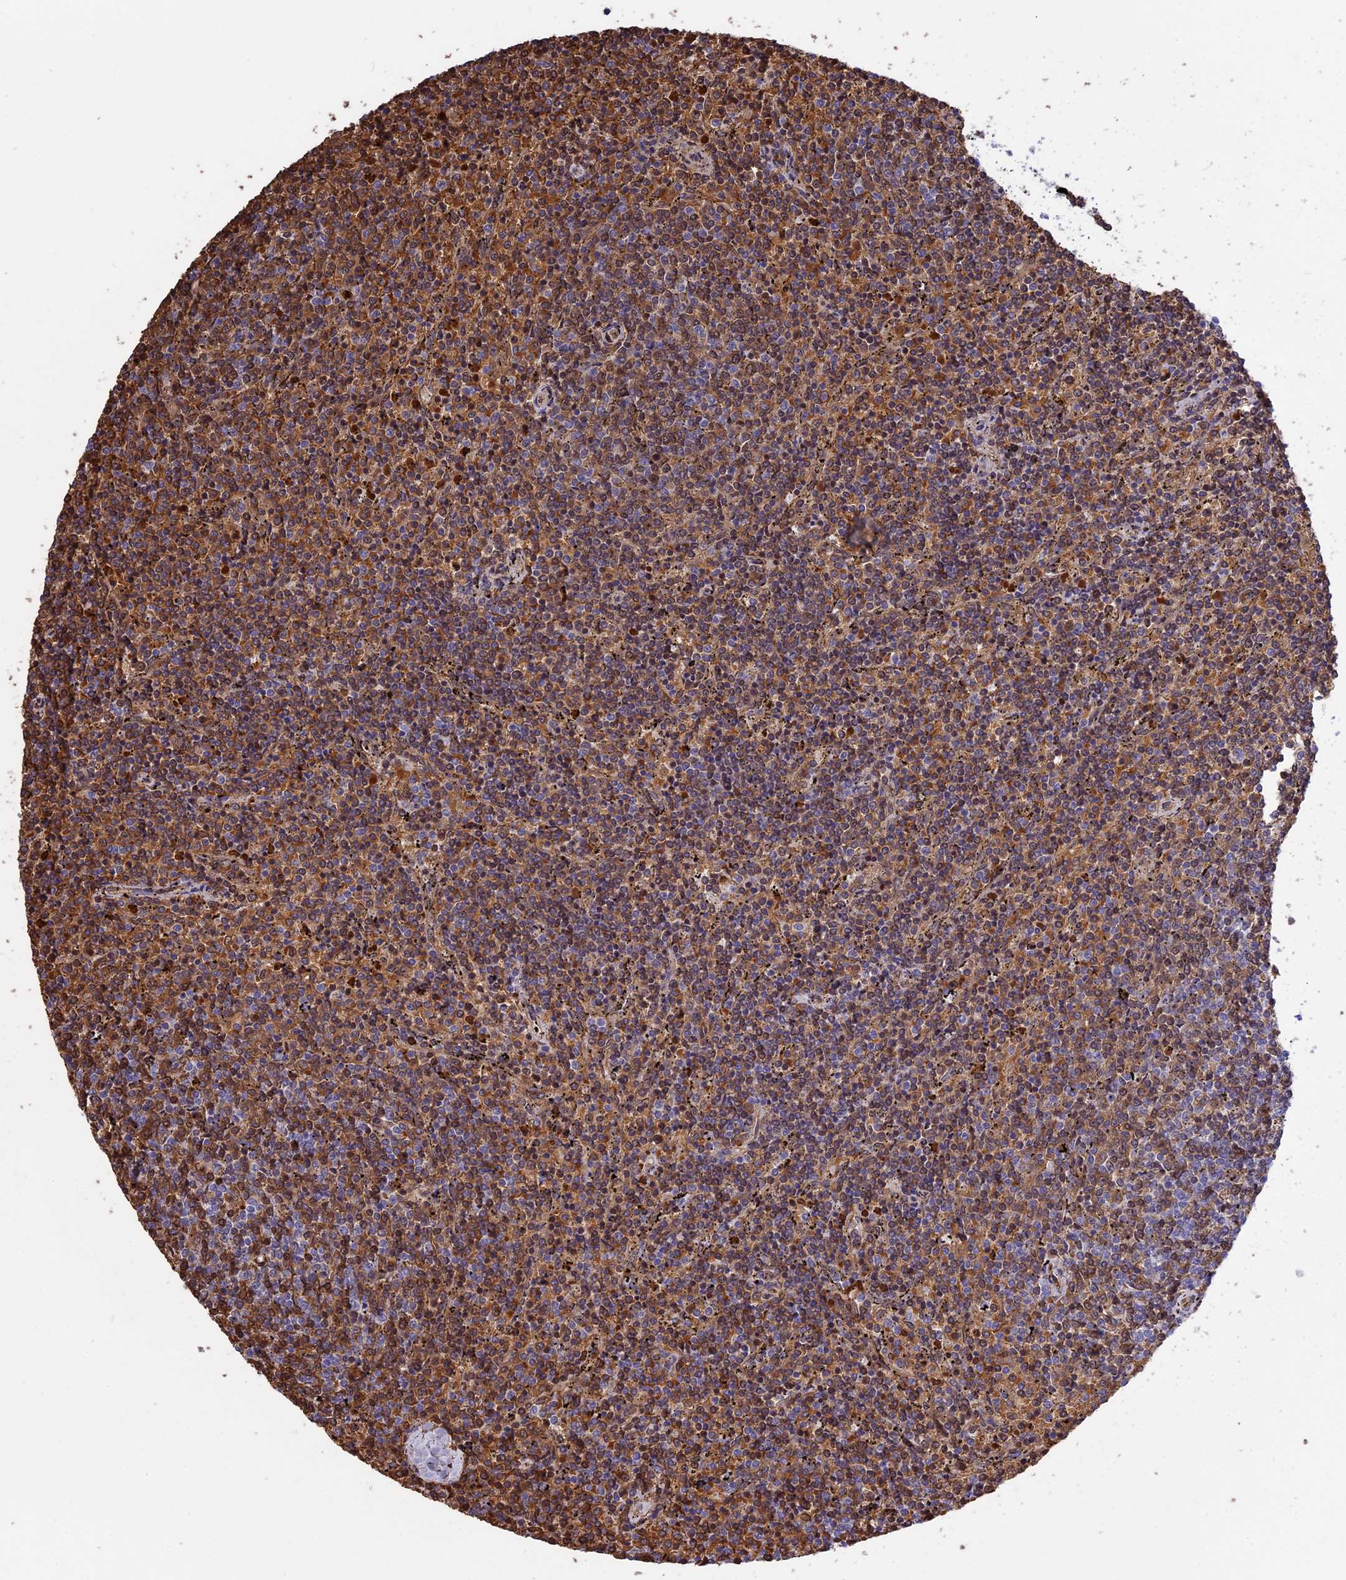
{"staining": {"intensity": "strong", "quantity": "25%-75%", "location": "cytoplasmic/membranous,nuclear"}, "tissue": "lymphoma", "cell_type": "Tumor cells", "image_type": "cancer", "snomed": [{"axis": "morphology", "description": "Malignant lymphoma, non-Hodgkin's type, Low grade"}, {"axis": "topography", "description": "Spleen"}], "caption": "DAB (3,3'-diaminobenzidine) immunohistochemical staining of human low-grade malignant lymphoma, non-Hodgkin's type exhibits strong cytoplasmic/membranous and nuclear protein staining in approximately 25%-75% of tumor cells.", "gene": "KNOP1", "patient": {"sex": "female", "age": 50}}